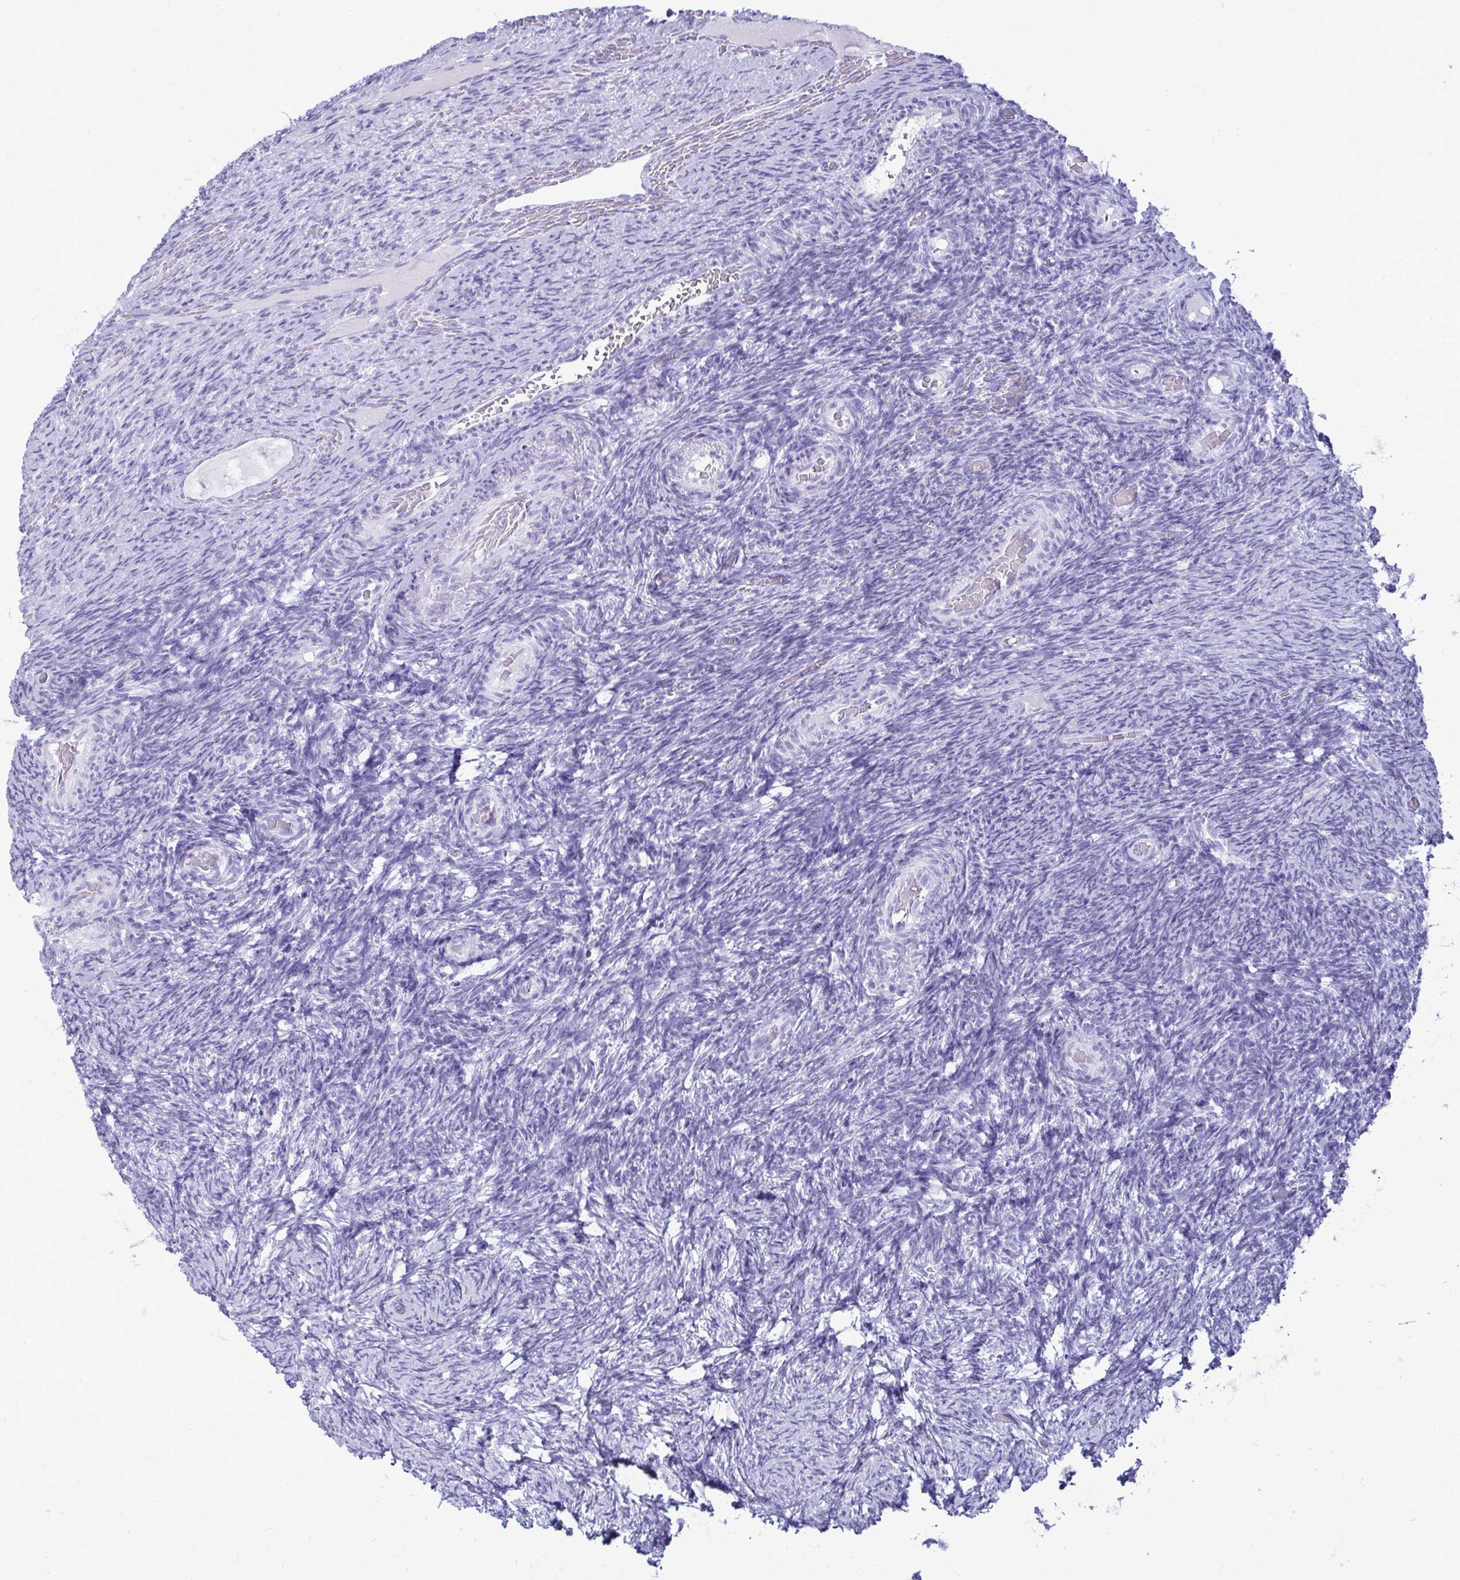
{"staining": {"intensity": "negative", "quantity": "none", "location": "none"}, "tissue": "ovary", "cell_type": "Ovarian stroma cells", "image_type": "normal", "snomed": [{"axis": "morphology", "description": "Normal tissue, NOS"}, {"axis": "topography", "description": "Ovary"}], "caption": "This is an immunohistochemistry (IHC) photomicrograph of normal ovary. There is no expression in ovarian stroma cells.", "gene": "OR10R2", "patient": {"sex": "female", "age": 34}}